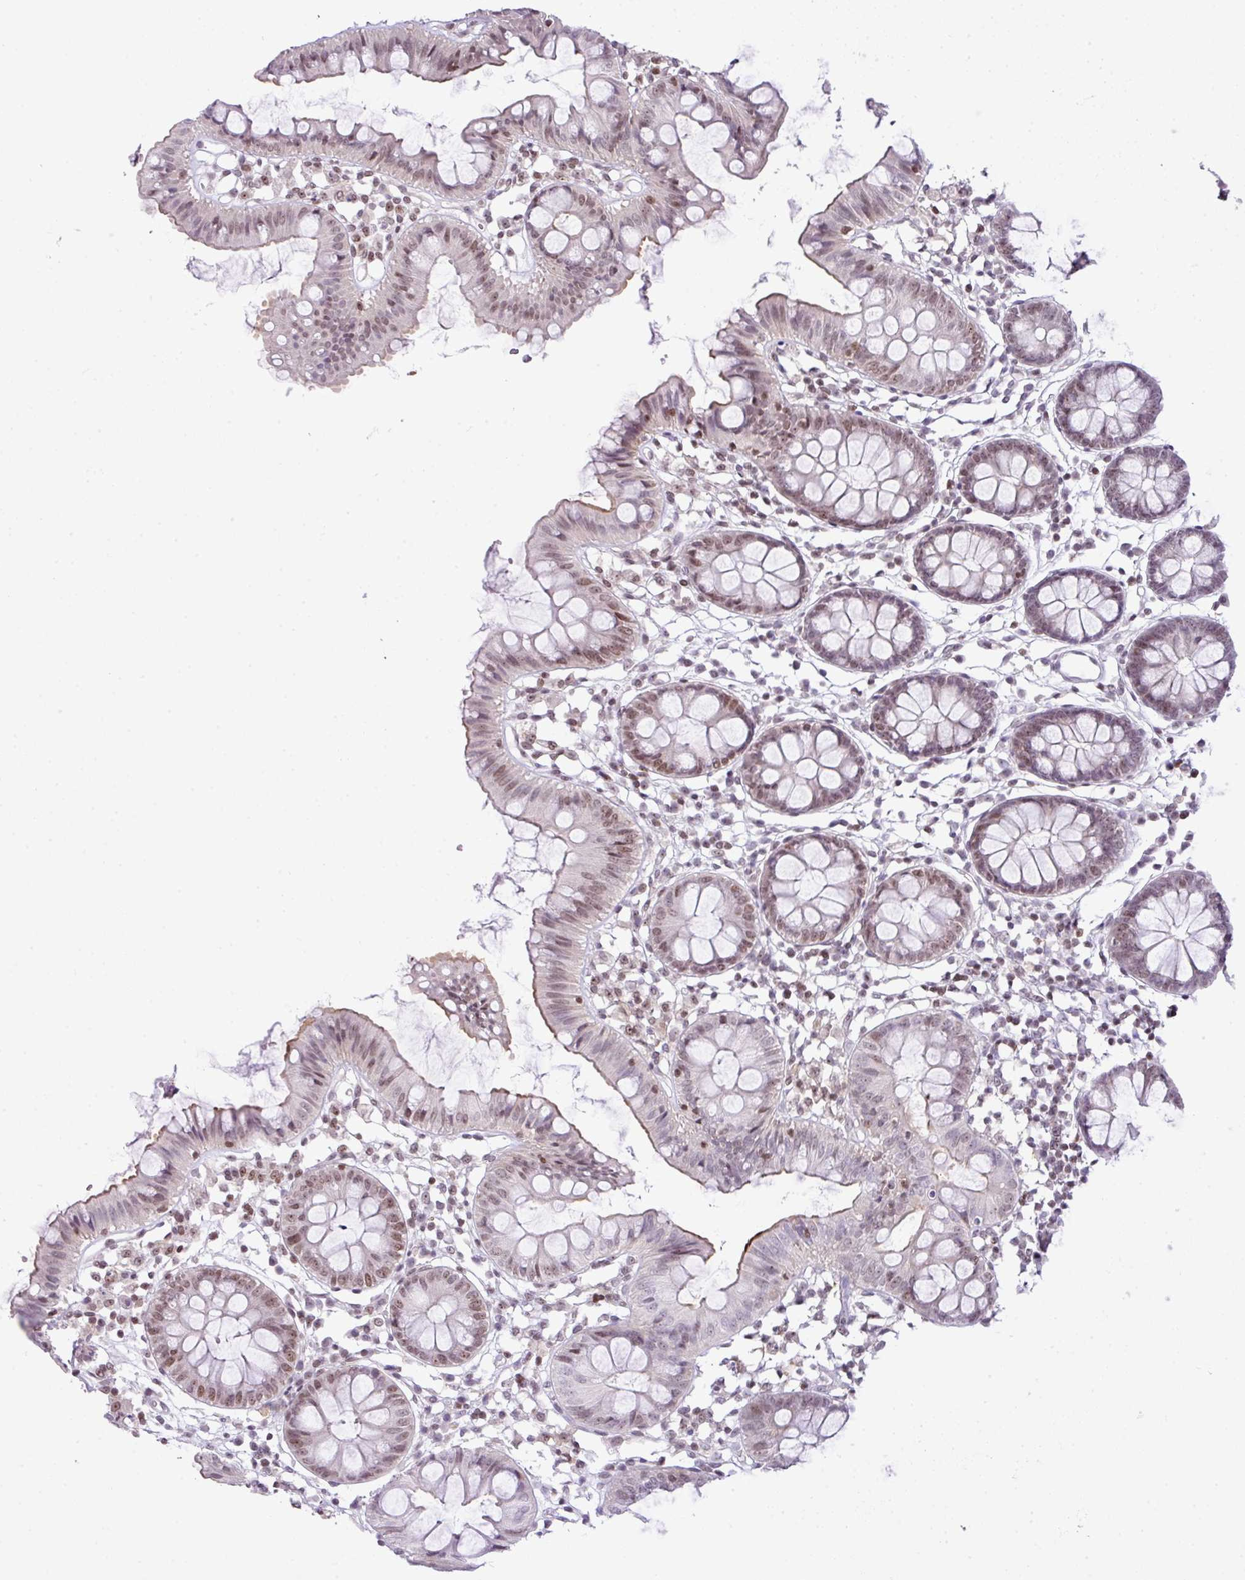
{"staining": {"intensity": "weak", "quantity": ">75%", "location": "nuclear"}, "tissue": "colon", "cell_type": "Endothelial cells", "image_type": "normal", "snomed": [{"axis": "morphology", "description": "Normal tissue, NOS"}, {"axis": "topography", "description": "Colon"}], "caption": "IHC photomicrograph of unremarkable colon stained for a protein (brown), which reveals low levels of weak nuclear staining in about >75% of endothelial cells.", "gene": "CCDC137", "patient": {"sex": "female", "age": 84}}